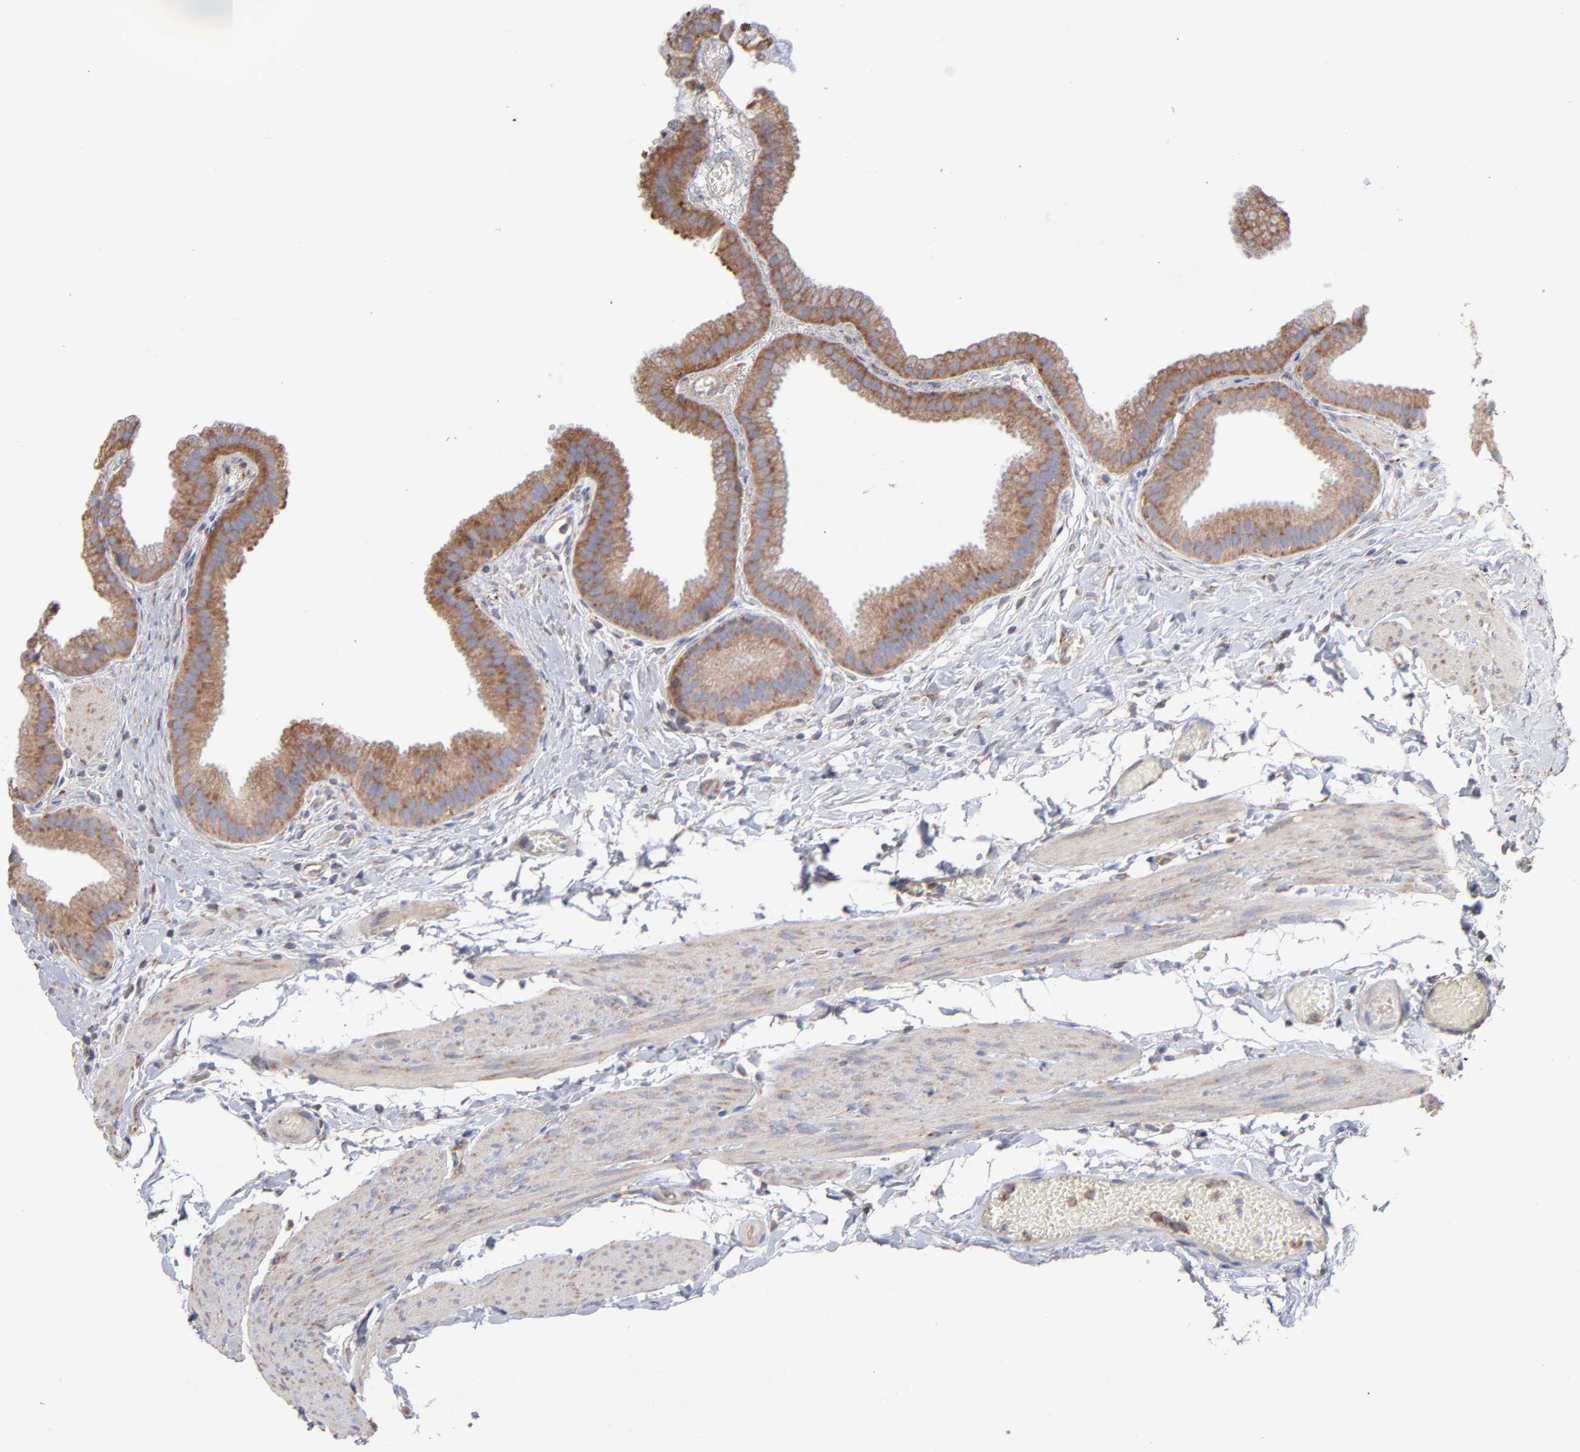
{"staining": {"intensity": "moderate", "quantity": ">75%", "location": "cytoplasmic/membranous"}, "tissue": "gallbladder", "cell_type": "Glandular cells", "image_type": "normal", "snomed": [{"axis": "morphology", "description": "Normal tissue, NOS"}, {"axis": "topography", "description": "Gallbladder"}], "caption": "Immunohistochemistry (DAB) staining of normal human gallbladder shows moderate cytoplasmic/membranous protein expression in about >75% of glandular cells.", "gene": "RPL3", "patient": {"sex": "female", "age": 63}}